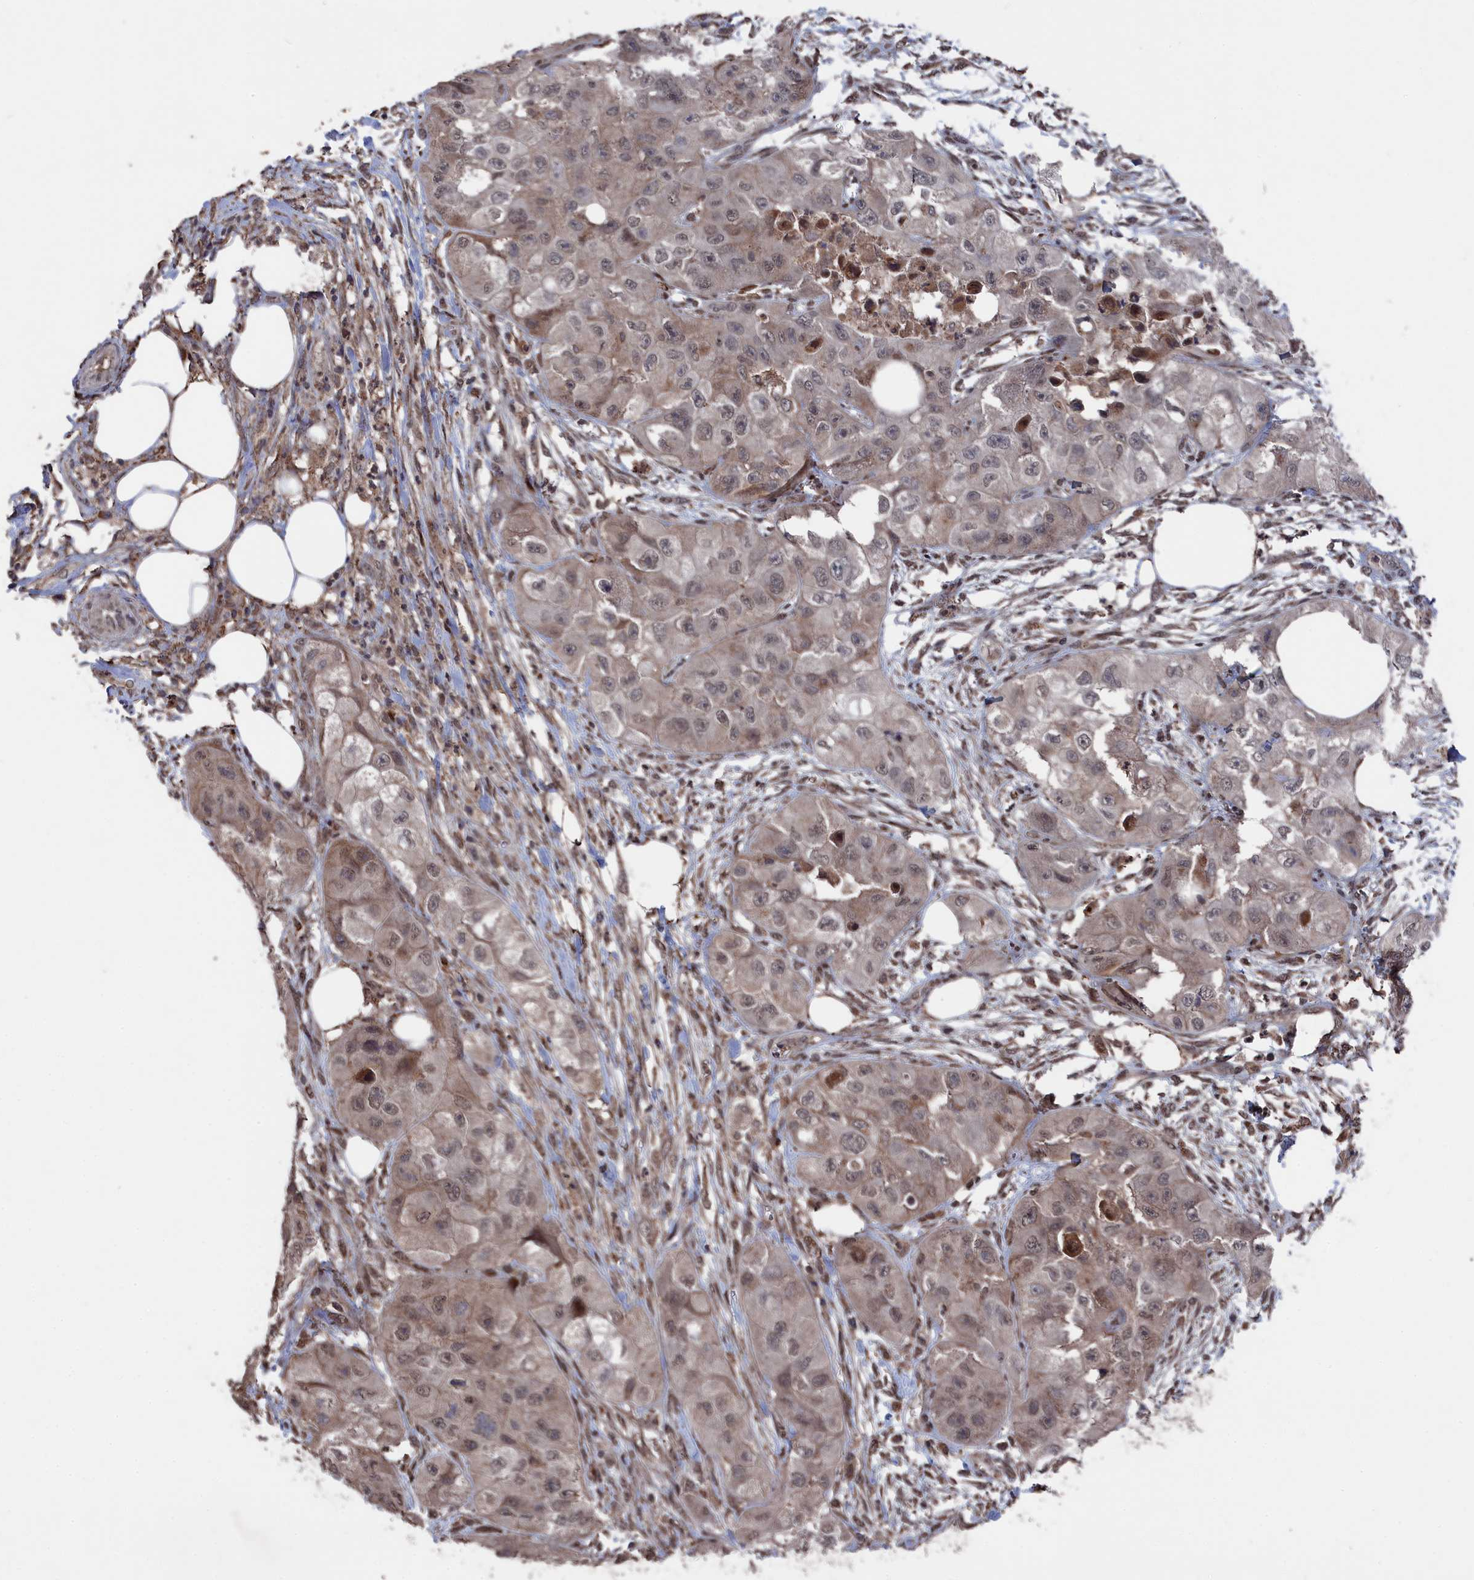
{"staining": {"intensity": "weak", "quantity": ">75%", "location": "nuclear"}, "tissue": "skin cancer", "cell_type": "Tumor cells", "image_type": "cancer", "snomed": [{"axis": "morphology", "description": "Squamous cell carcinoma, NOS"}, {"axis": "topography", "description": "Skin"}, {"axis": "topography", "description": "Subcutis"}], "caption": "Immunohistochemical staining of human skin cancer reveals weak nuclear protein positivity in about >75% of tumor cells.", "gene": "CEACAM21", "patient": {"sex": "male", "age": 73}}